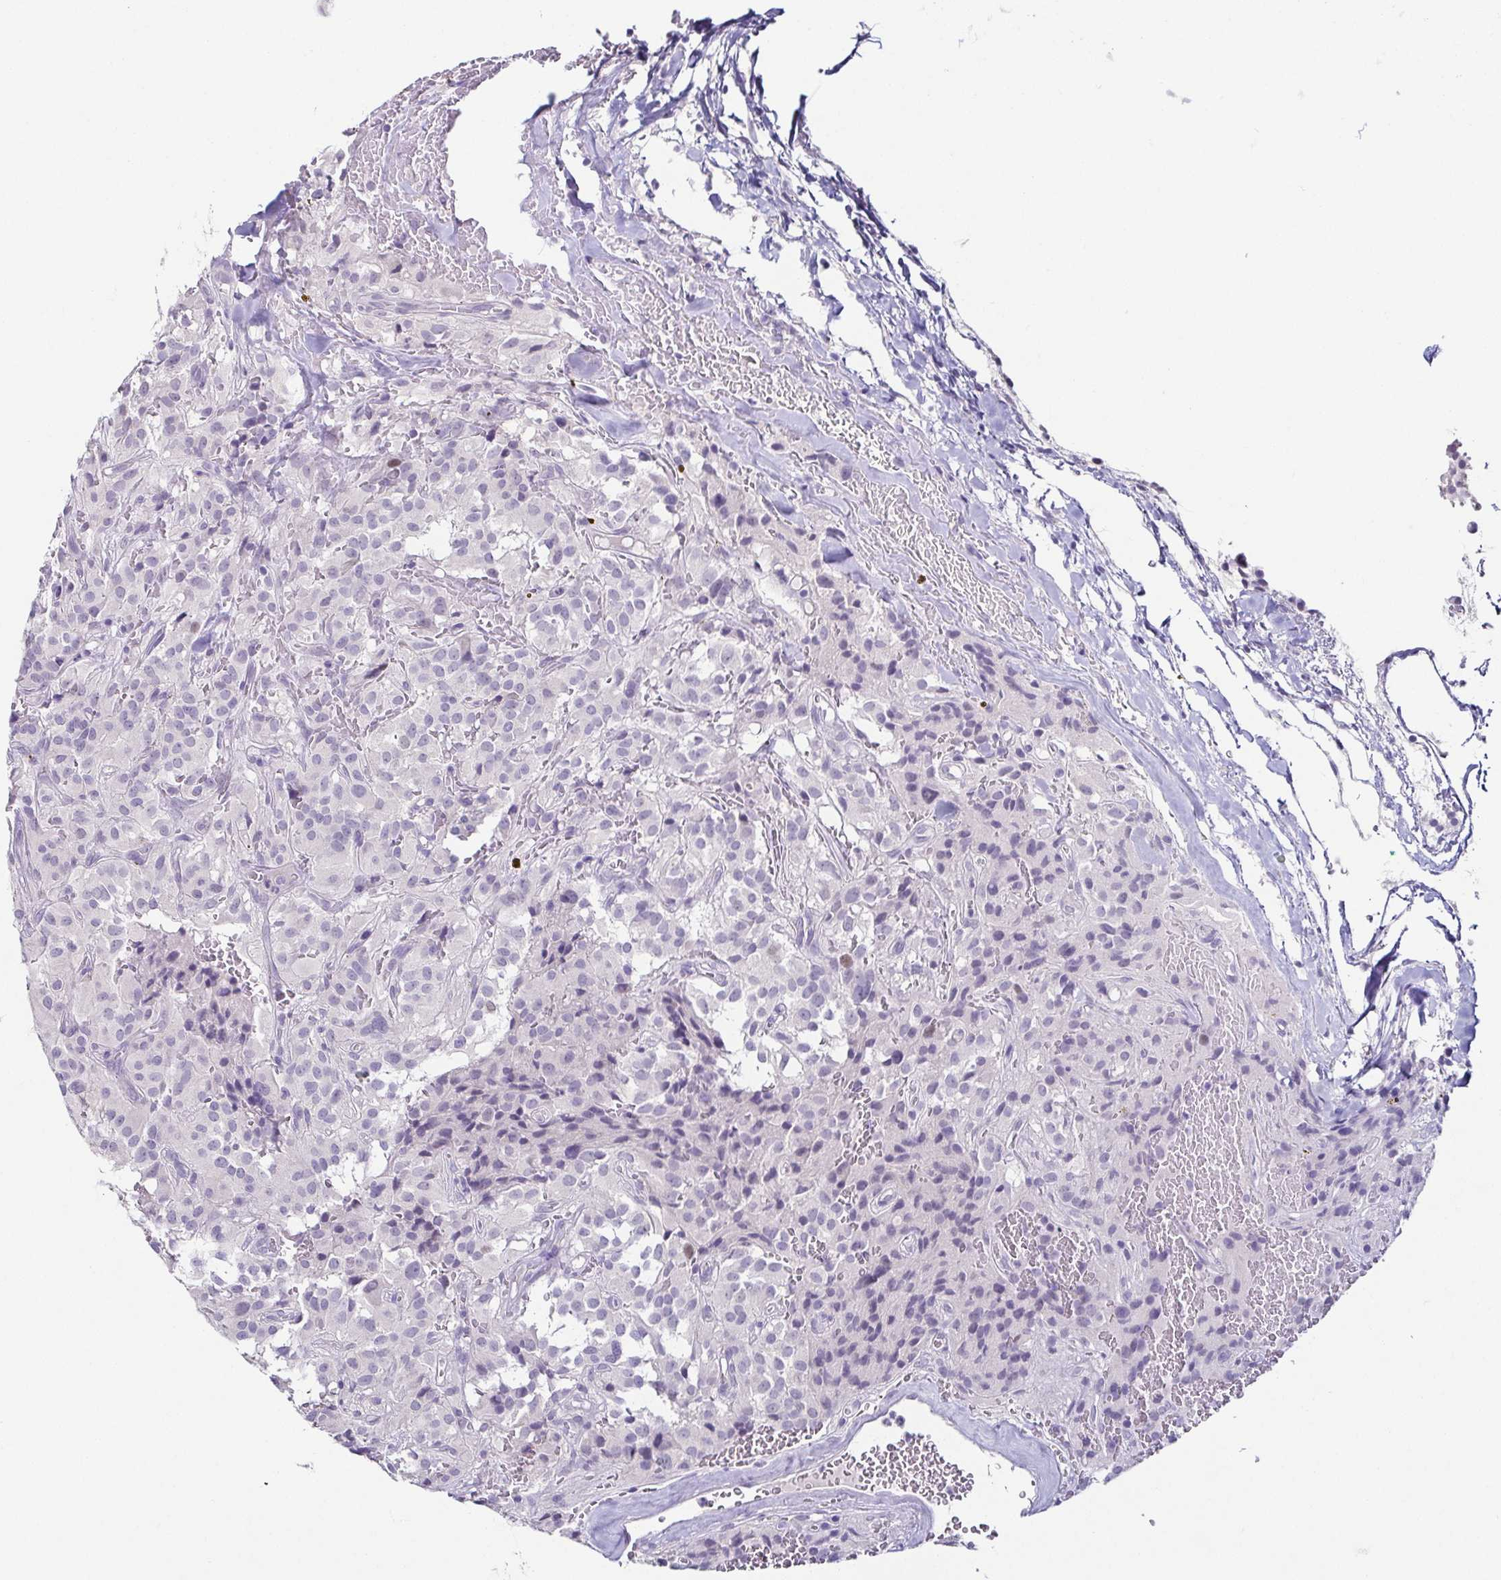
{"staining": {"intensity": "negative", "quantity": "none", "location": "none"}, "tissue": "glioma", "cell_type": "Tumor cells", "image_type": "cancer", "snomed": [{"axis": "morphology", "description": "Glioma, malignant, Low grade"}, {"axis": "topography", "description": "Brain"}], "caption": "A micrograph of glioma stained for a protein shows no brown staining in tumor cells.", "gene": "TP73", "patient": {"sex": "male", "age": 42}}